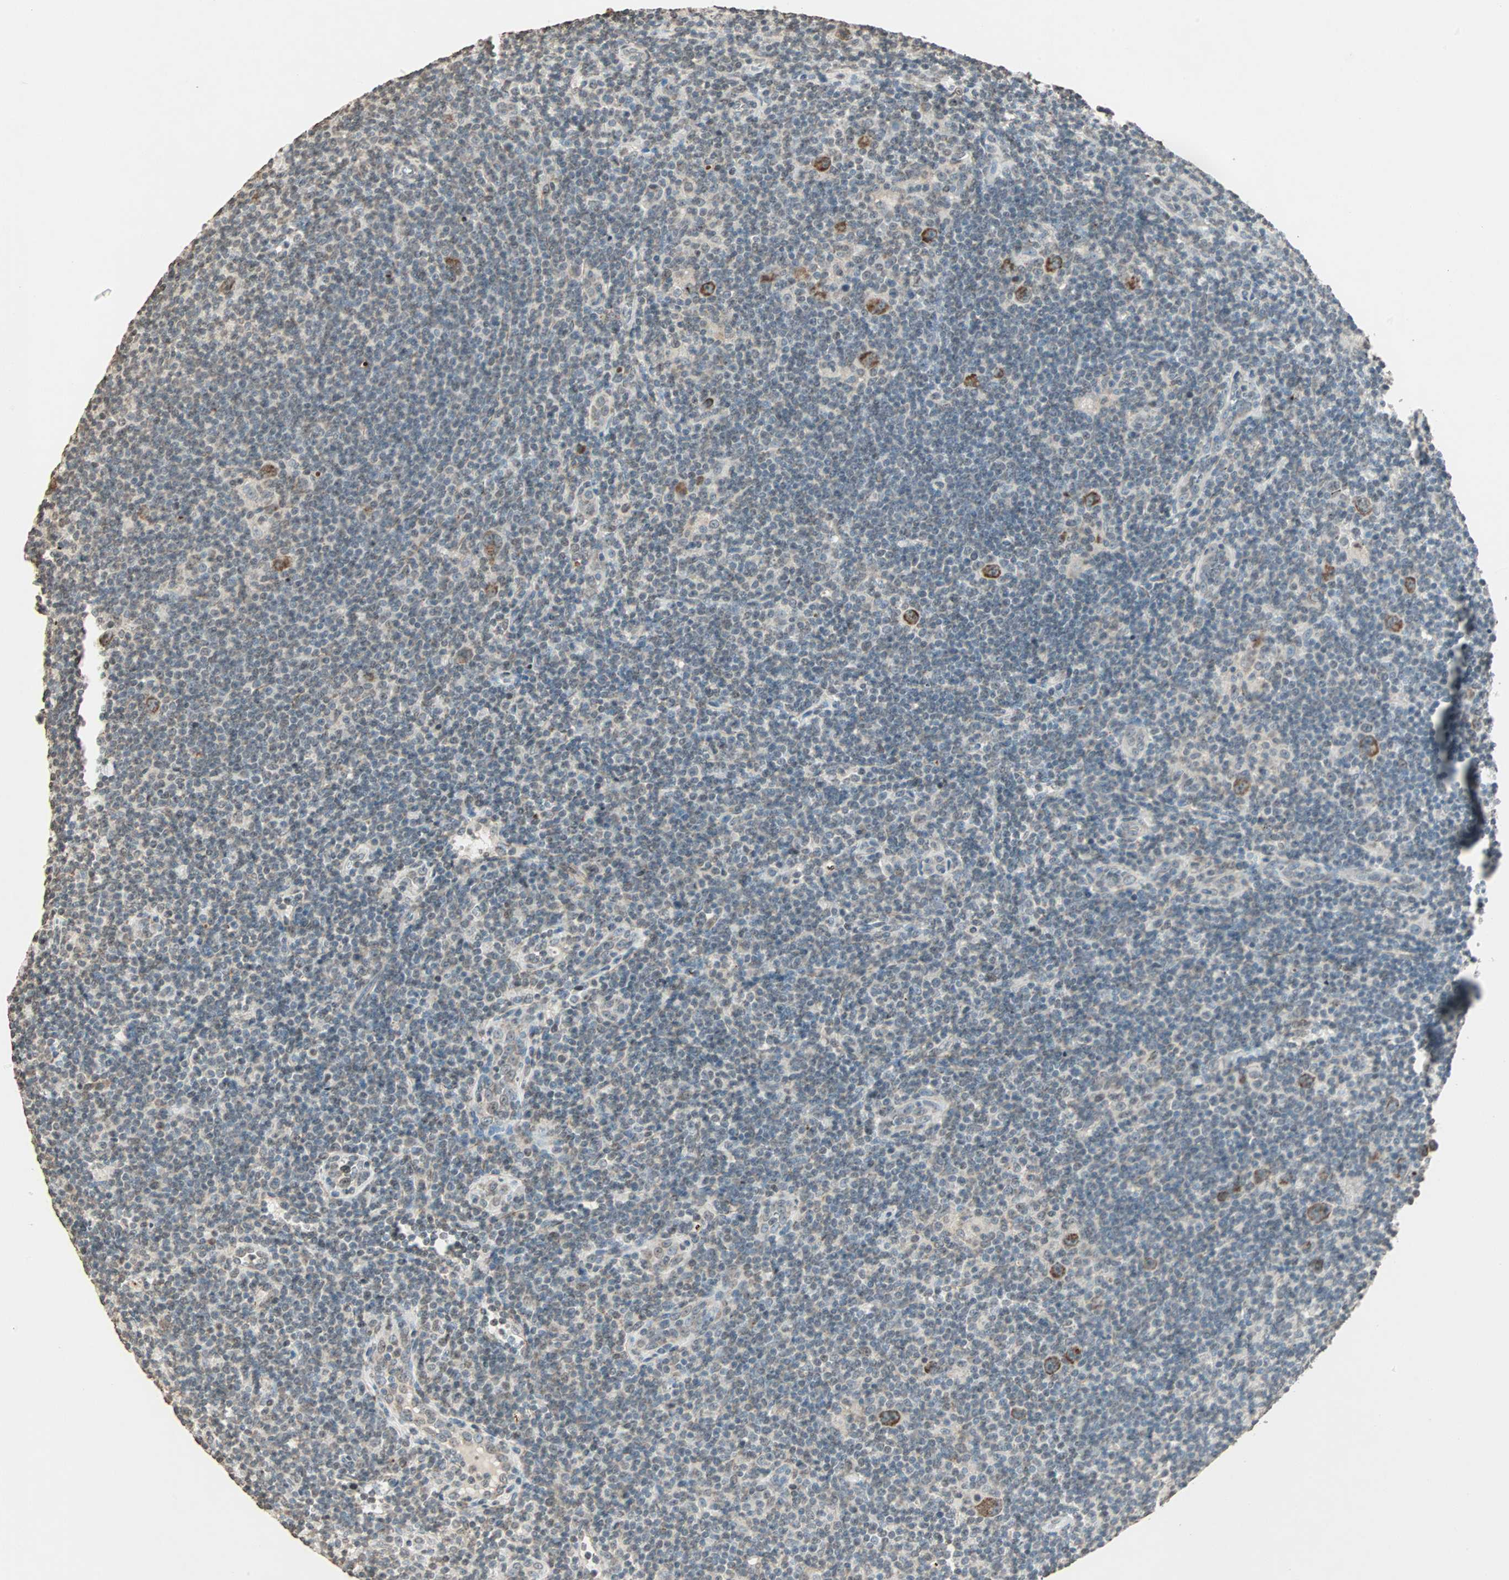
{"staining": {"intensity": "strong", "quantity": ">75%", "location": "cytoplasmic/membranous"}, "tissue": "lymphoma", "cell_type": "Tumor cells", "image_type": "cancer", "snomed": [{"axis": "morphology", "description": "Hodgkin's disease, NOS"}, {"axis": "topography", "description": "Lymph node"}], "caption": "Immunohistochemical staining of Hodgkin's disease demonstrates high levels of strong cytoplasmic/membranous expression in approximately >75% of tumor cells.", "gene": "PRELID1", "patient": {"sex": "female", "age": 57}}